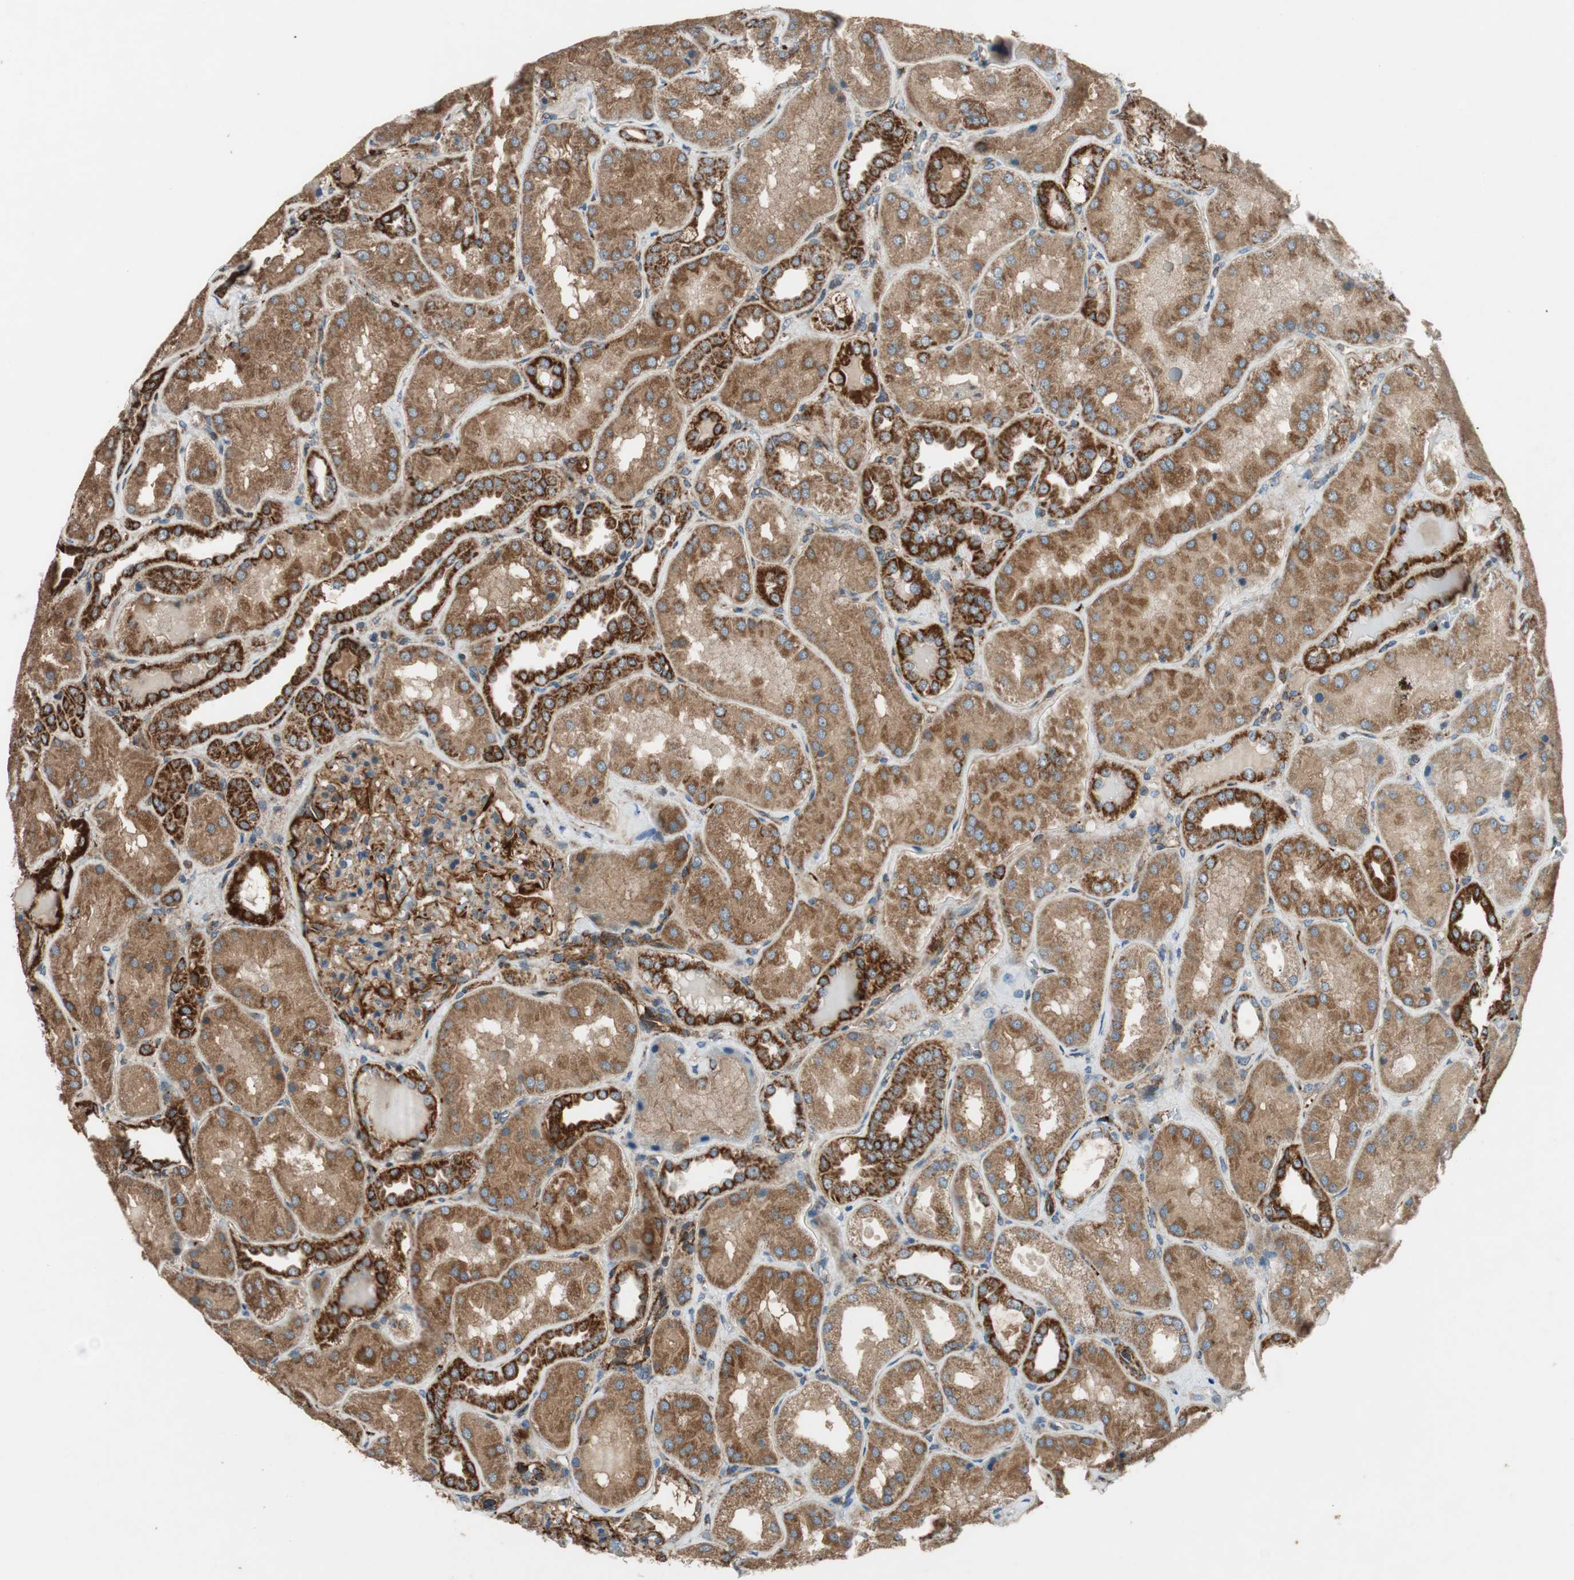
{"staining": {"intensity": "strong", "quantity": ">75%", "location": "cytoplasmic/membranous"}, "tissue": "kidney", "cell_type": "Cells in glomeruli", "image_type": "normal", "snomed": [{"axis": "morphology", "description": "Normal tissue, NOS"}, {"axis": "topography", "description": "Kidney"}], "caption": "A high amount of strong cytoplasmic/membranous staining is seen in approximately >75% of cells in glomeruli in normal kidney. The staining was performed using DAB (3,3'-diaminobenzidine), with brown indicating positive protein expression. Nuclei are stained blue with hematoxylin.", "gene": "AKAP1", "patient": {"sex": "female", "age": 56}}